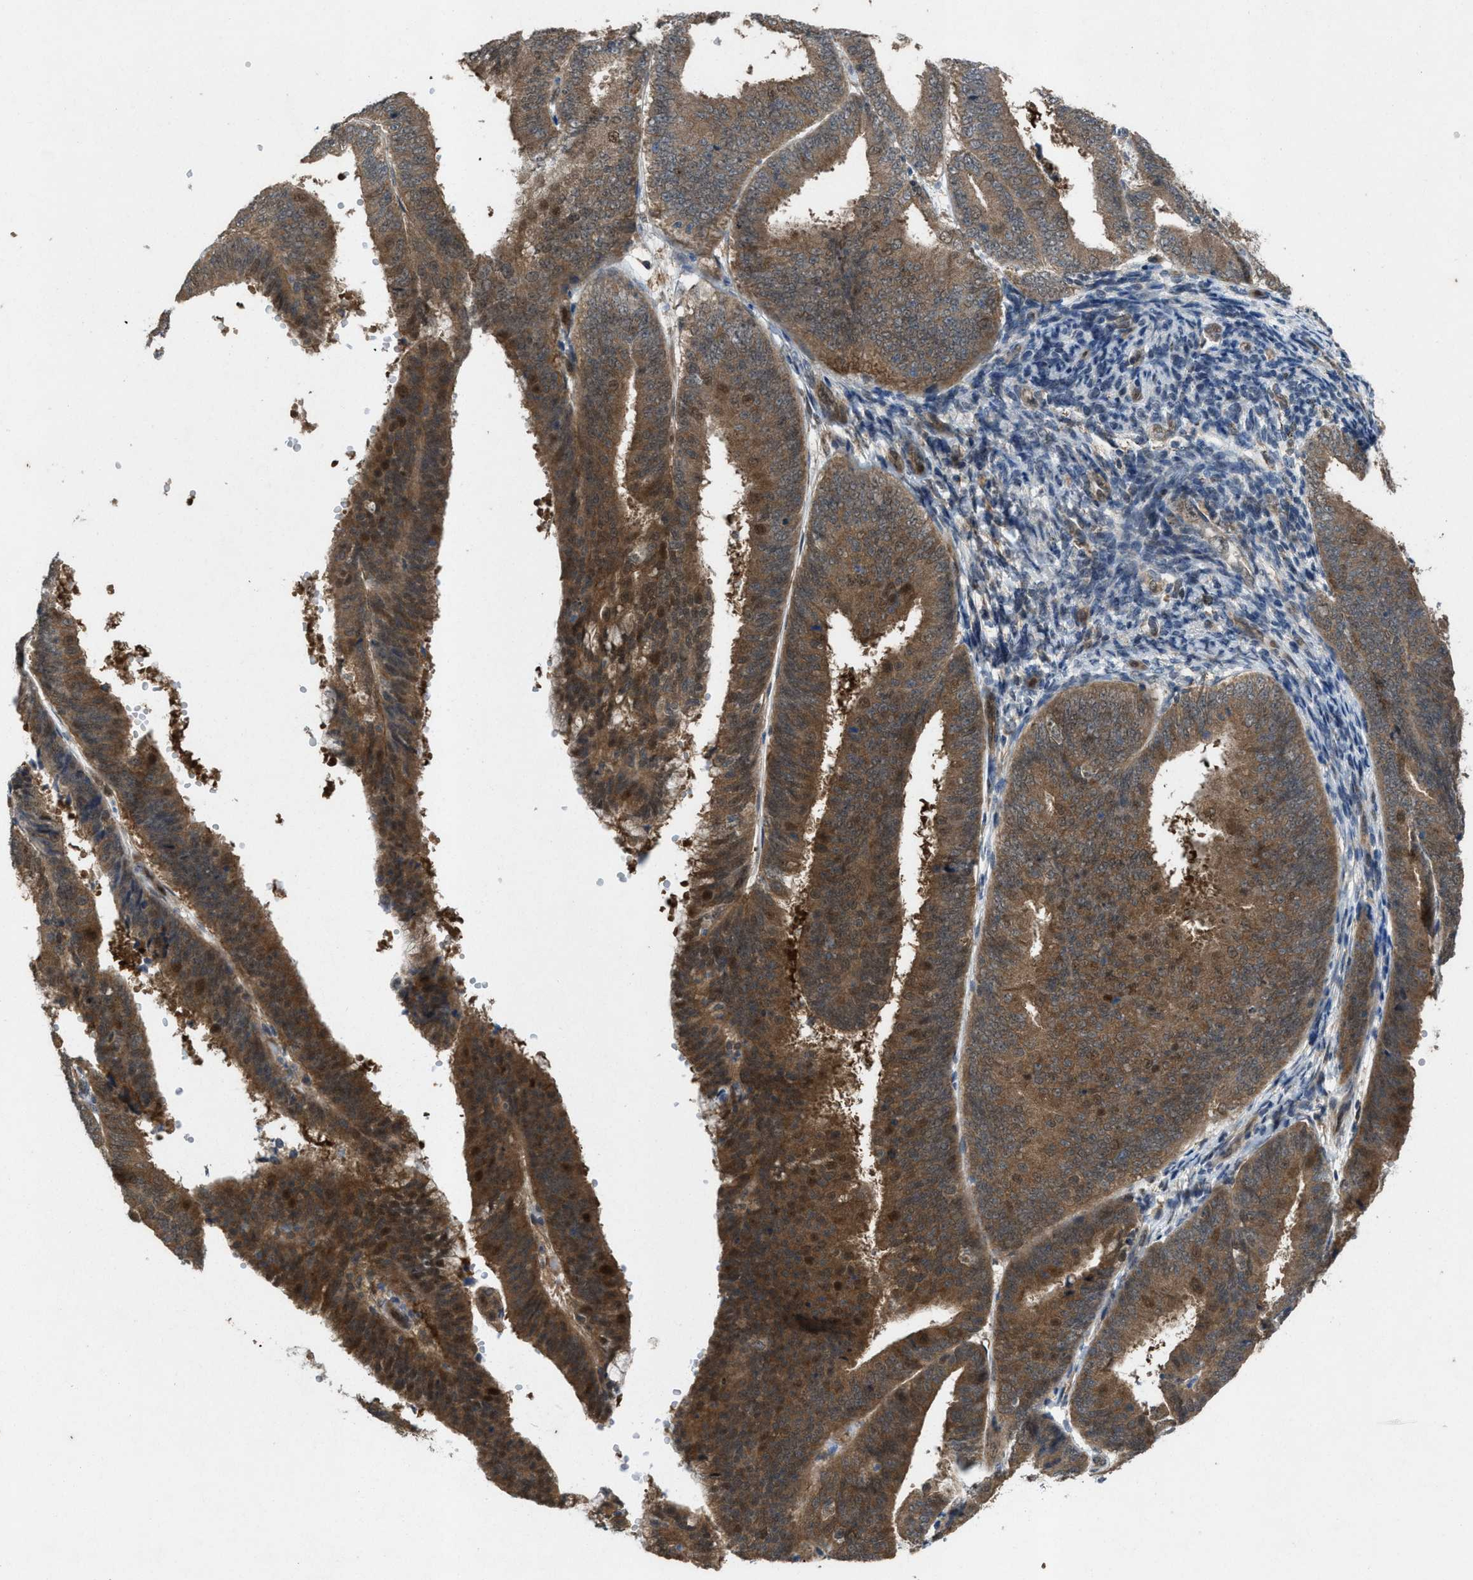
{"staining": {"intensity": "moderate", "quantity": ">75%", "location": "cytoplasmic/membranous,nuclear"}, "tissue": "endometrial cancer", "cell_type": "Tumor cells", "image_type": "cancer", "snomed": [{"axis": "morphology", "description": "Adenocarcinoma, NOS"}, {"axis": "topography", "description": "Endometrium"}], "caption": "Immunohistochemistry (IHC) of endometrial cancer (adenocarcinoma) shows medium levels of moderate cytoplasmic/membranous and nuclear expression in about >75% of tumor cells. (DAB (3,3'-diaminobenzidine) IHC with brightfield microscopy, high magnification).", "gene": "PLAA", "patient": {"sex": "female", "age": 63}}